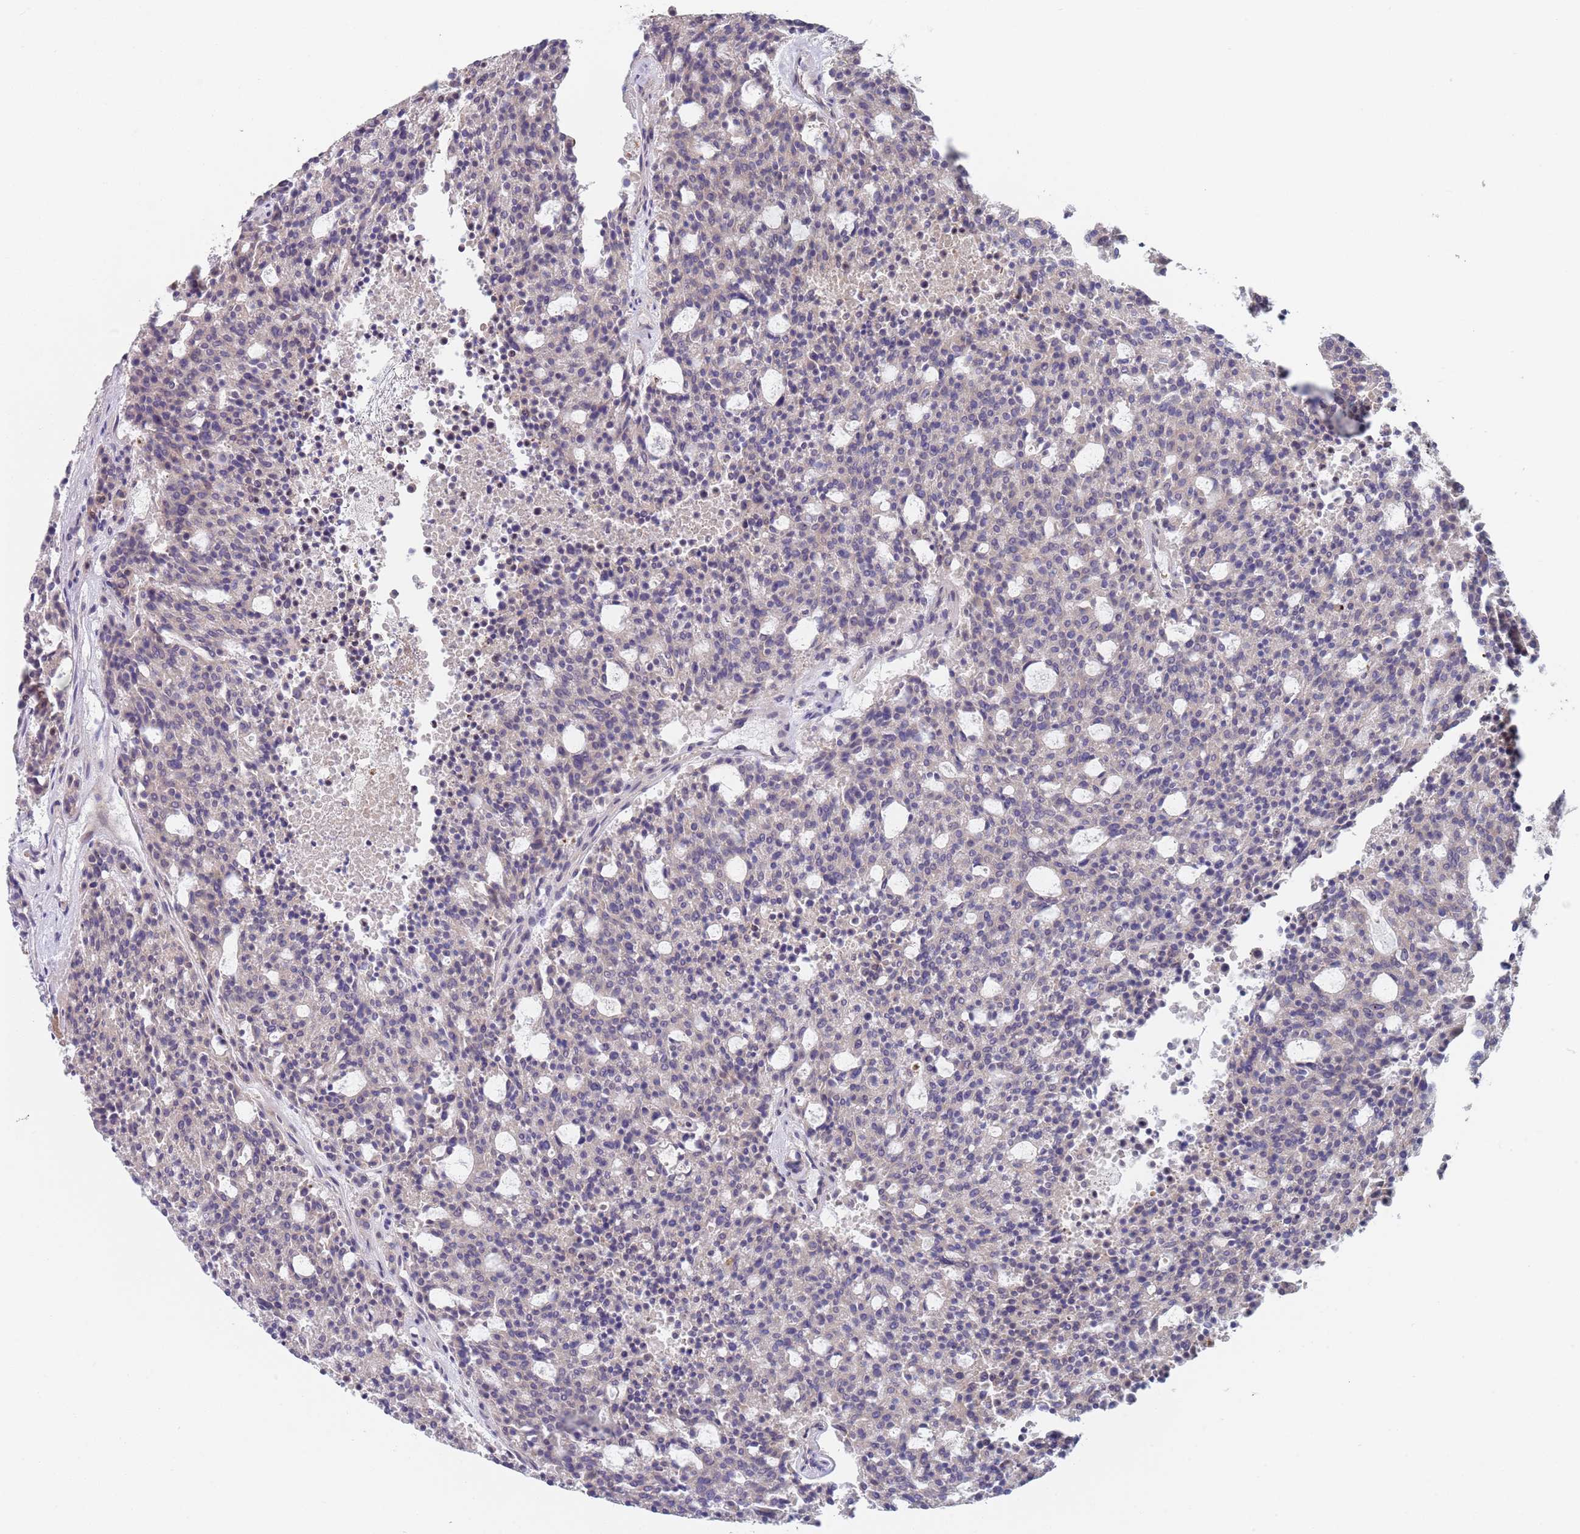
{"staining": {"intensity": "negative", "quantity": "none", "location": "none"}, "tissue": "carcinoid", "cell_type": "Tumor cells", "image_type": "cancer", "snomed": [{"axis": "morphology", "description": "Carcinoid, malignant, NOS"}, {"axis": "topography", "description": "Pancreas"}], "caption": "This is a histopathology image of immunohistochemistry (IHC) staining of carcinoid, which shows no positivity in tumor cells.", "gene": "PLCL2", "patient": {"sex": "female", "age": 54}}